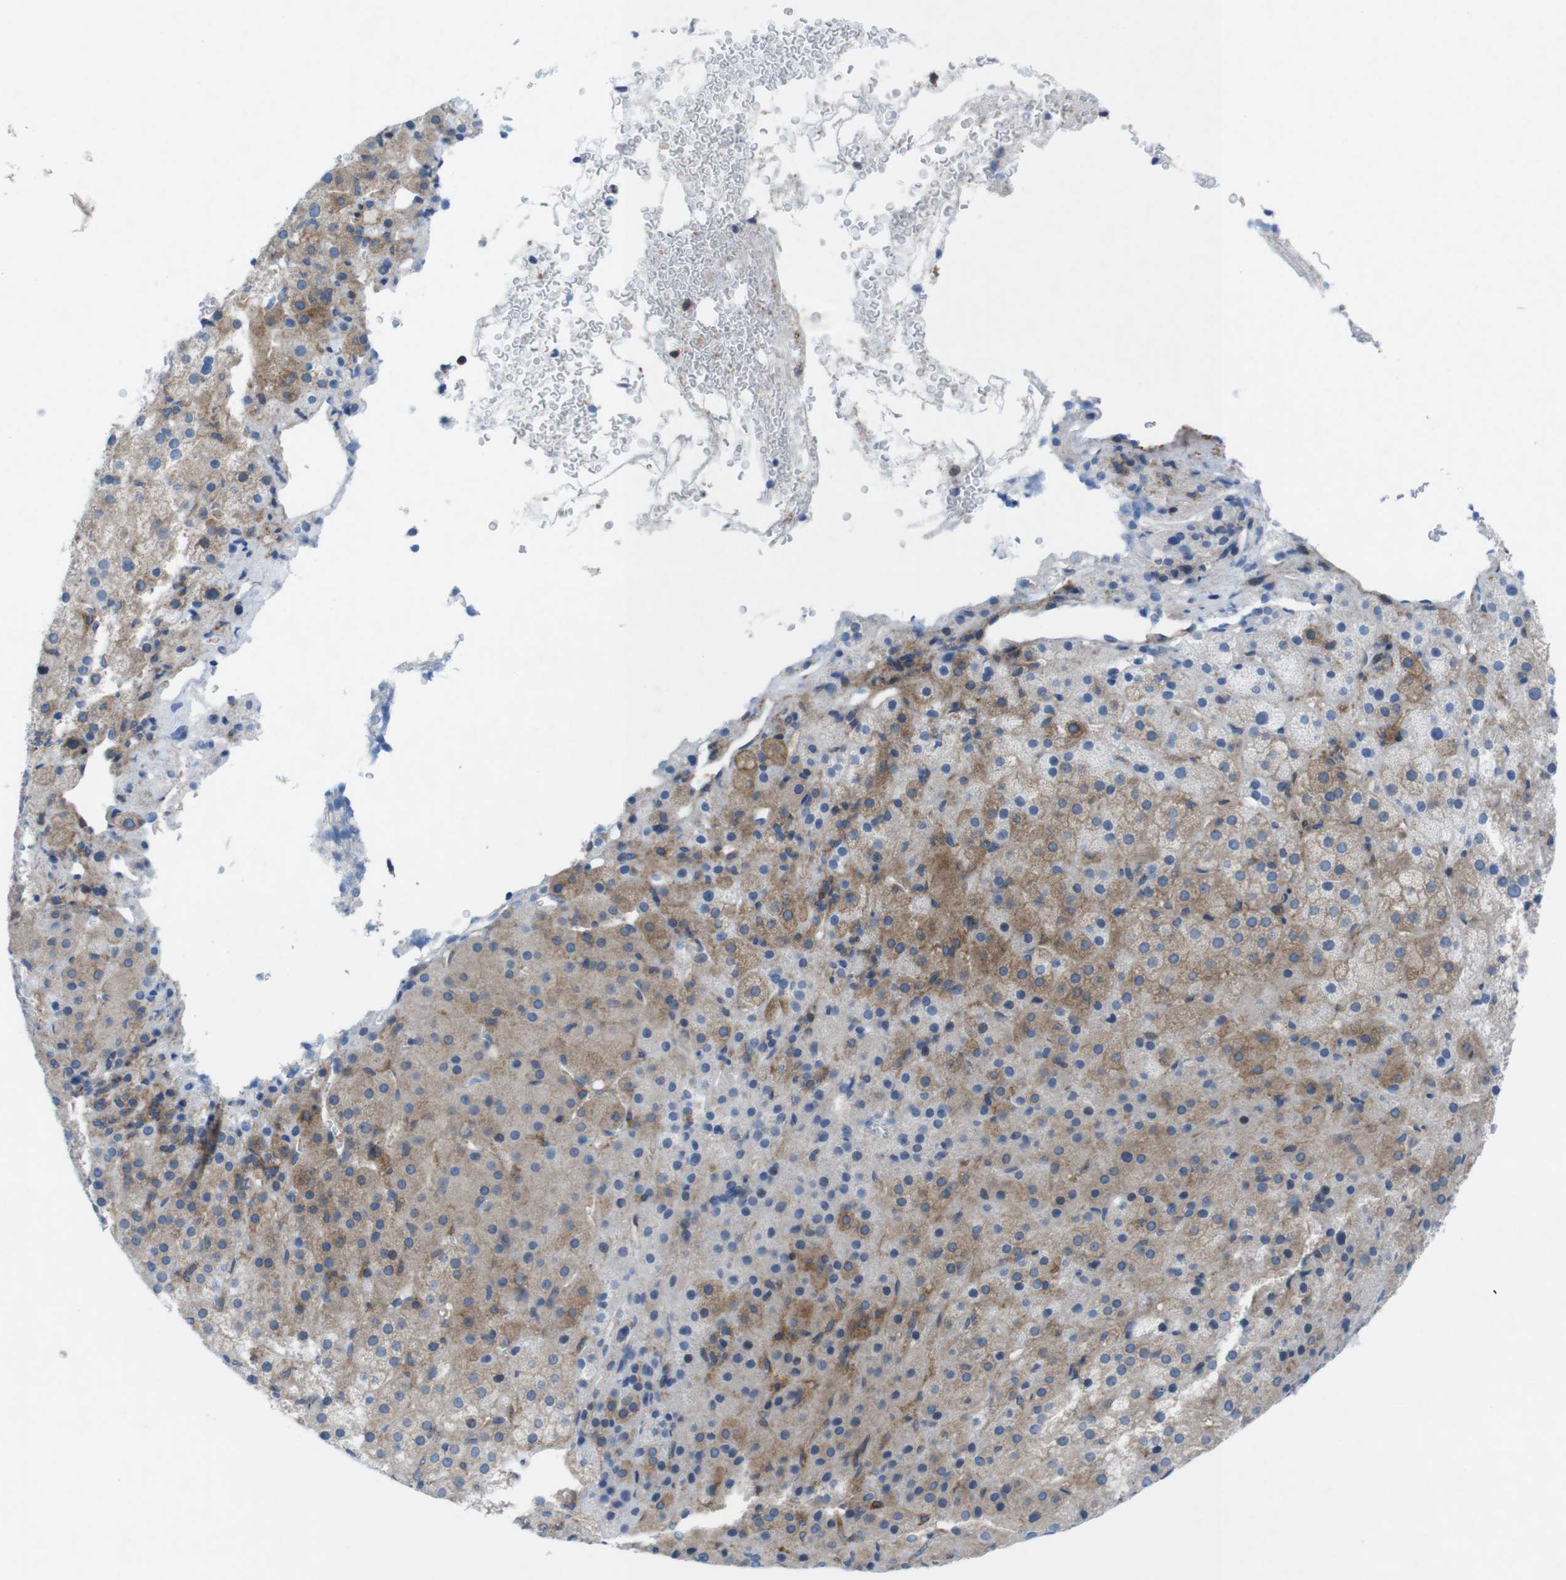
{"staining": {"intensity": "moderate", "quantity": "25%-75%", "location": "cytoplasmic/membranous"}, "tissue": "adrenal gland", "cell_type": "Glandular cells", "image_type": "normal", "snomed": [{"axis": "morphology", "description": "Normal tissue, NOS"}, {"axis": "topography", "description": "Adrenal gland"}], "caption": "Immunohistochemistry histopathology image of unremarkable adrenal gland stained for a protein (brown), which exhibits medium levels of moderate cytoplasmic/membranous expression in approximately 25%-75% of glandular cells.", "gene": "DIAPH2", "patient": {"sex": "female", "age": 57}}